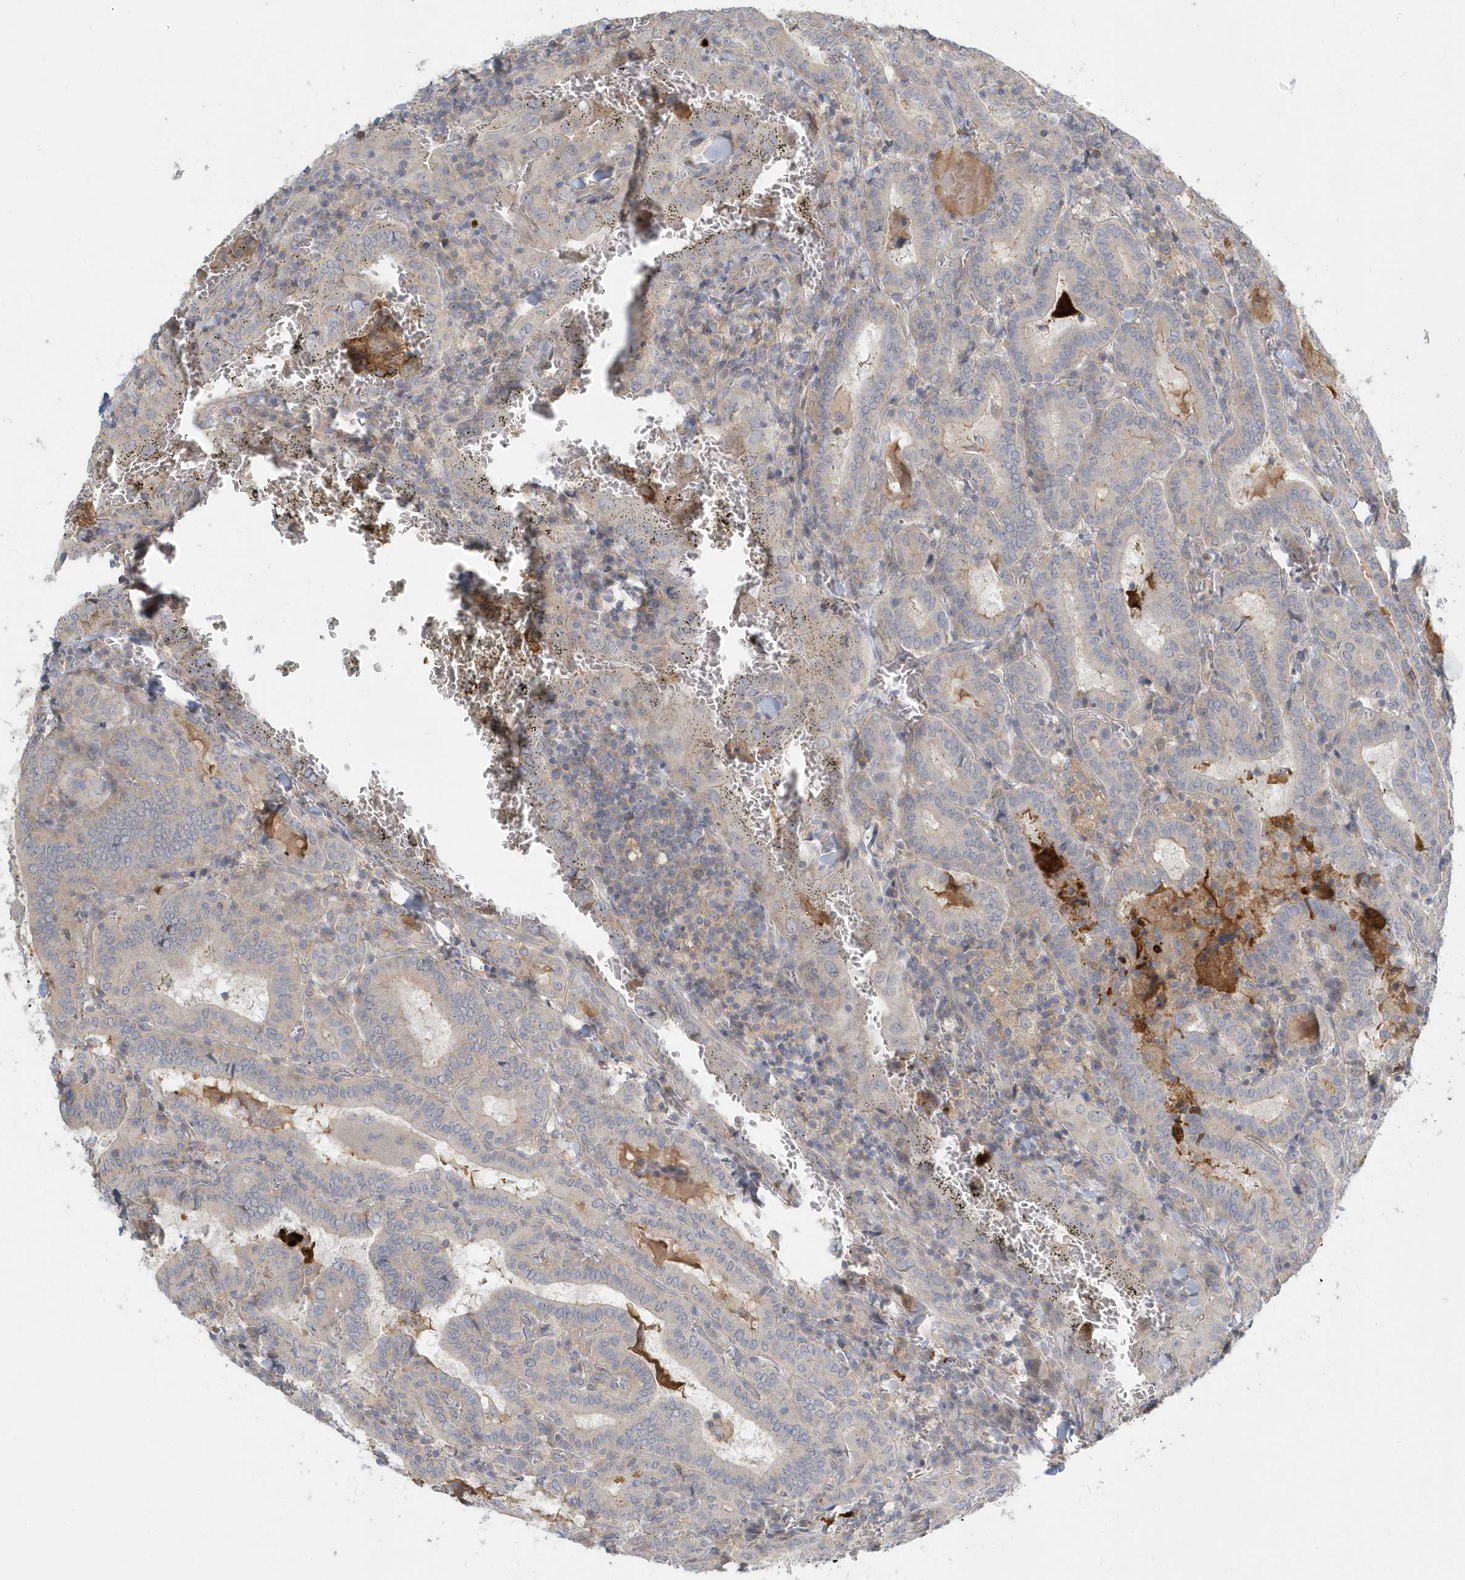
{"staining": {"intensity": "weak", "quantity": "<25%", "location": "cytoplasmic/membranous"}, "tissue": "thyroid cancer", "cell_type": "Tumor cells", "image_type": "cancer", "snomed": [{"axis": "morphology", "description": "Papillary adenocarcinoma, NOS"}, {"axis": "topography", "description": "Thyroid gland"}], "caption": "The image displays no significant positivity in tumor cells of thyroid cancer. Nuclei are stained in blue.", "gene": "NAPB", "patient": {"sex": "female", "age": 72}}